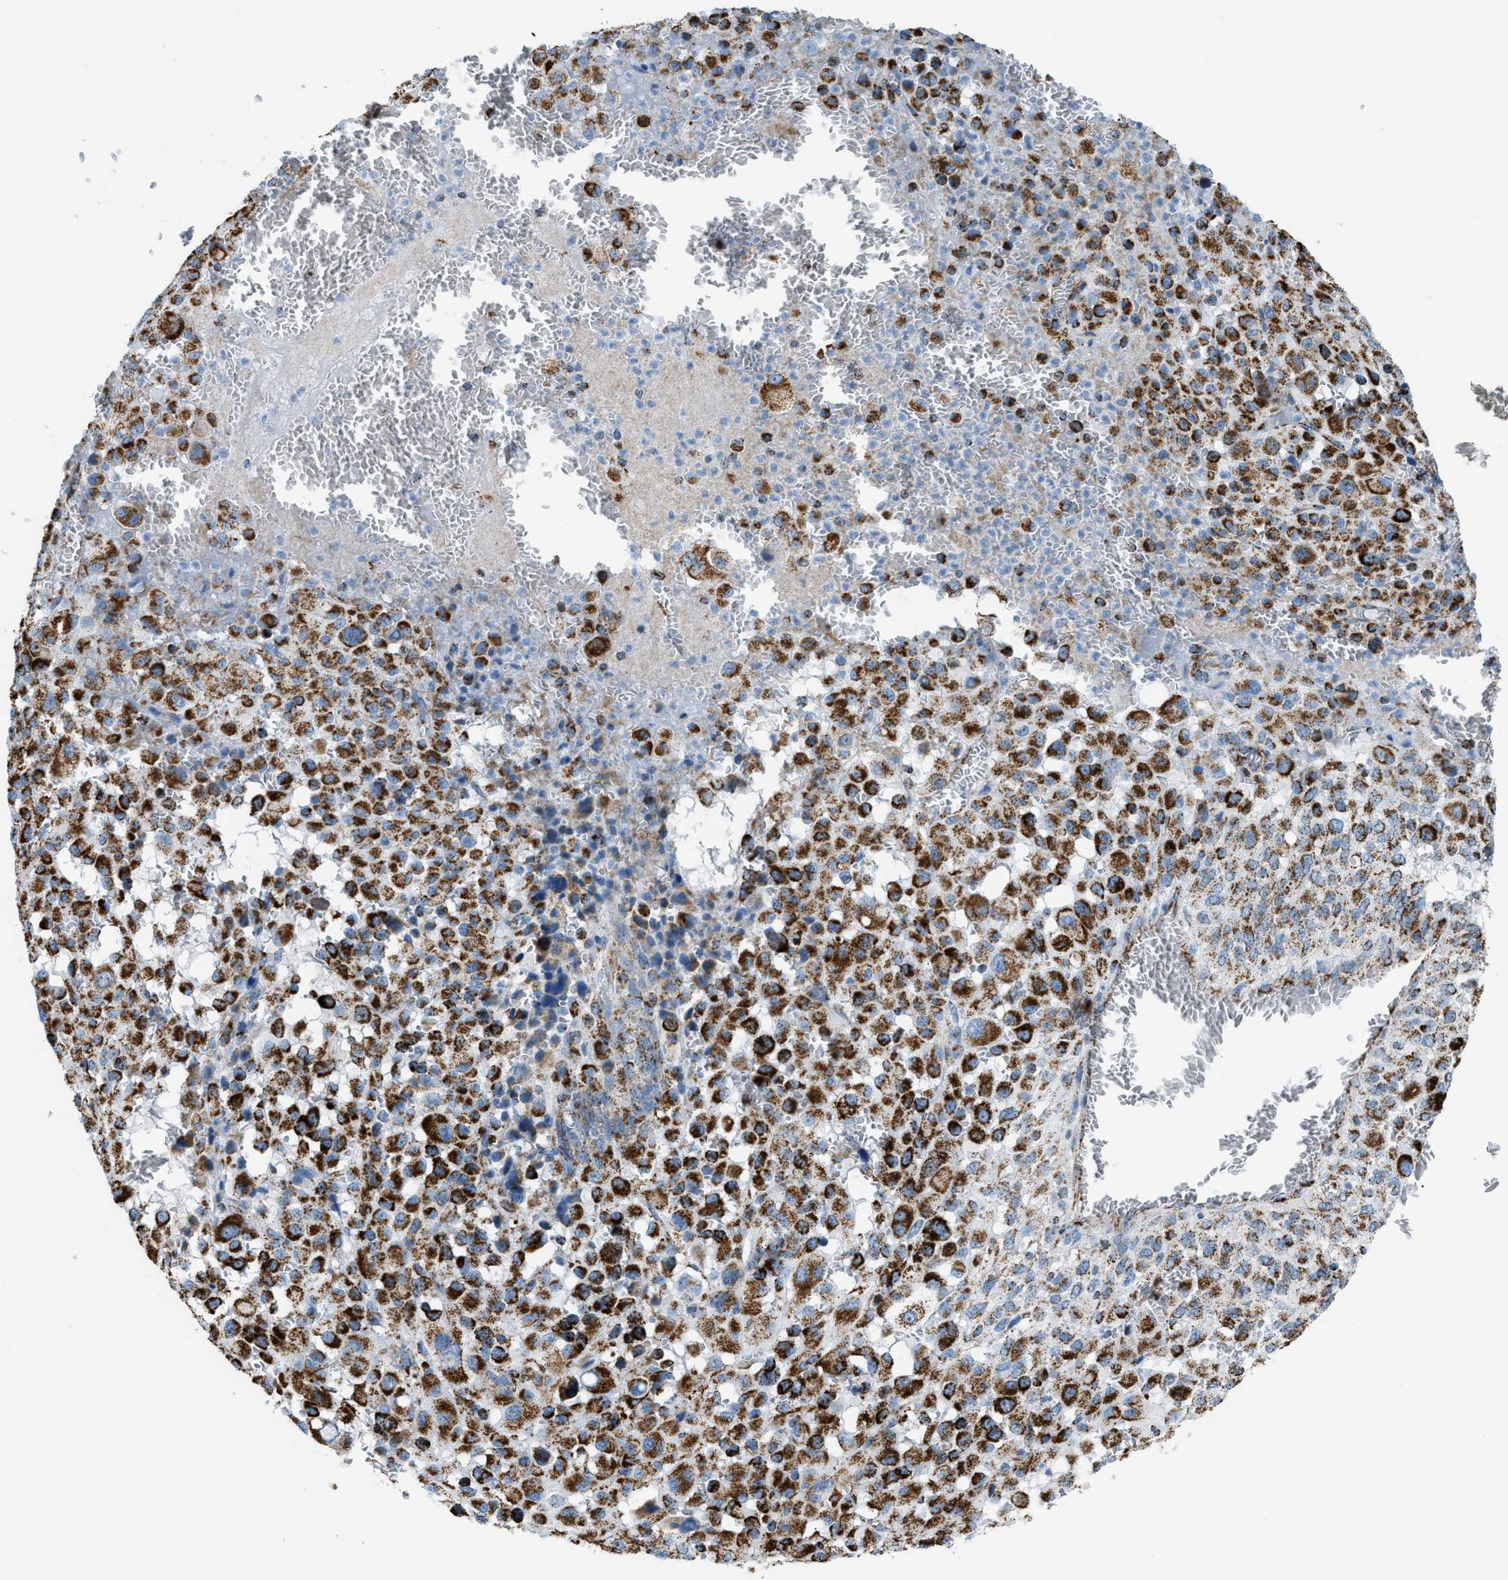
{"staining": {"intensity": "strong", "quantity": ">75%", "location": "cytoplasmic/membranous"}, "tissue": "melanoma", "cell_type": "Tumor cells", "image_type": "cancer", "snomed": [{"axis": "morphology", "description": "Malignant melanoma, Metastatic site"}, {"axis": "topography", "description": "Skin"}], "caption": "A brown stain shows strong cytoplasmic/membranous expression of a protein in human malignant melanoma (metastatic site) tumor cells. The staining is performed using DAB brown chromogen to label protein expression. The nuclei are counter-stained blue using hematoxylin.", "gene": "ETFB", "patient": {"sex": "female", "age": 74}}